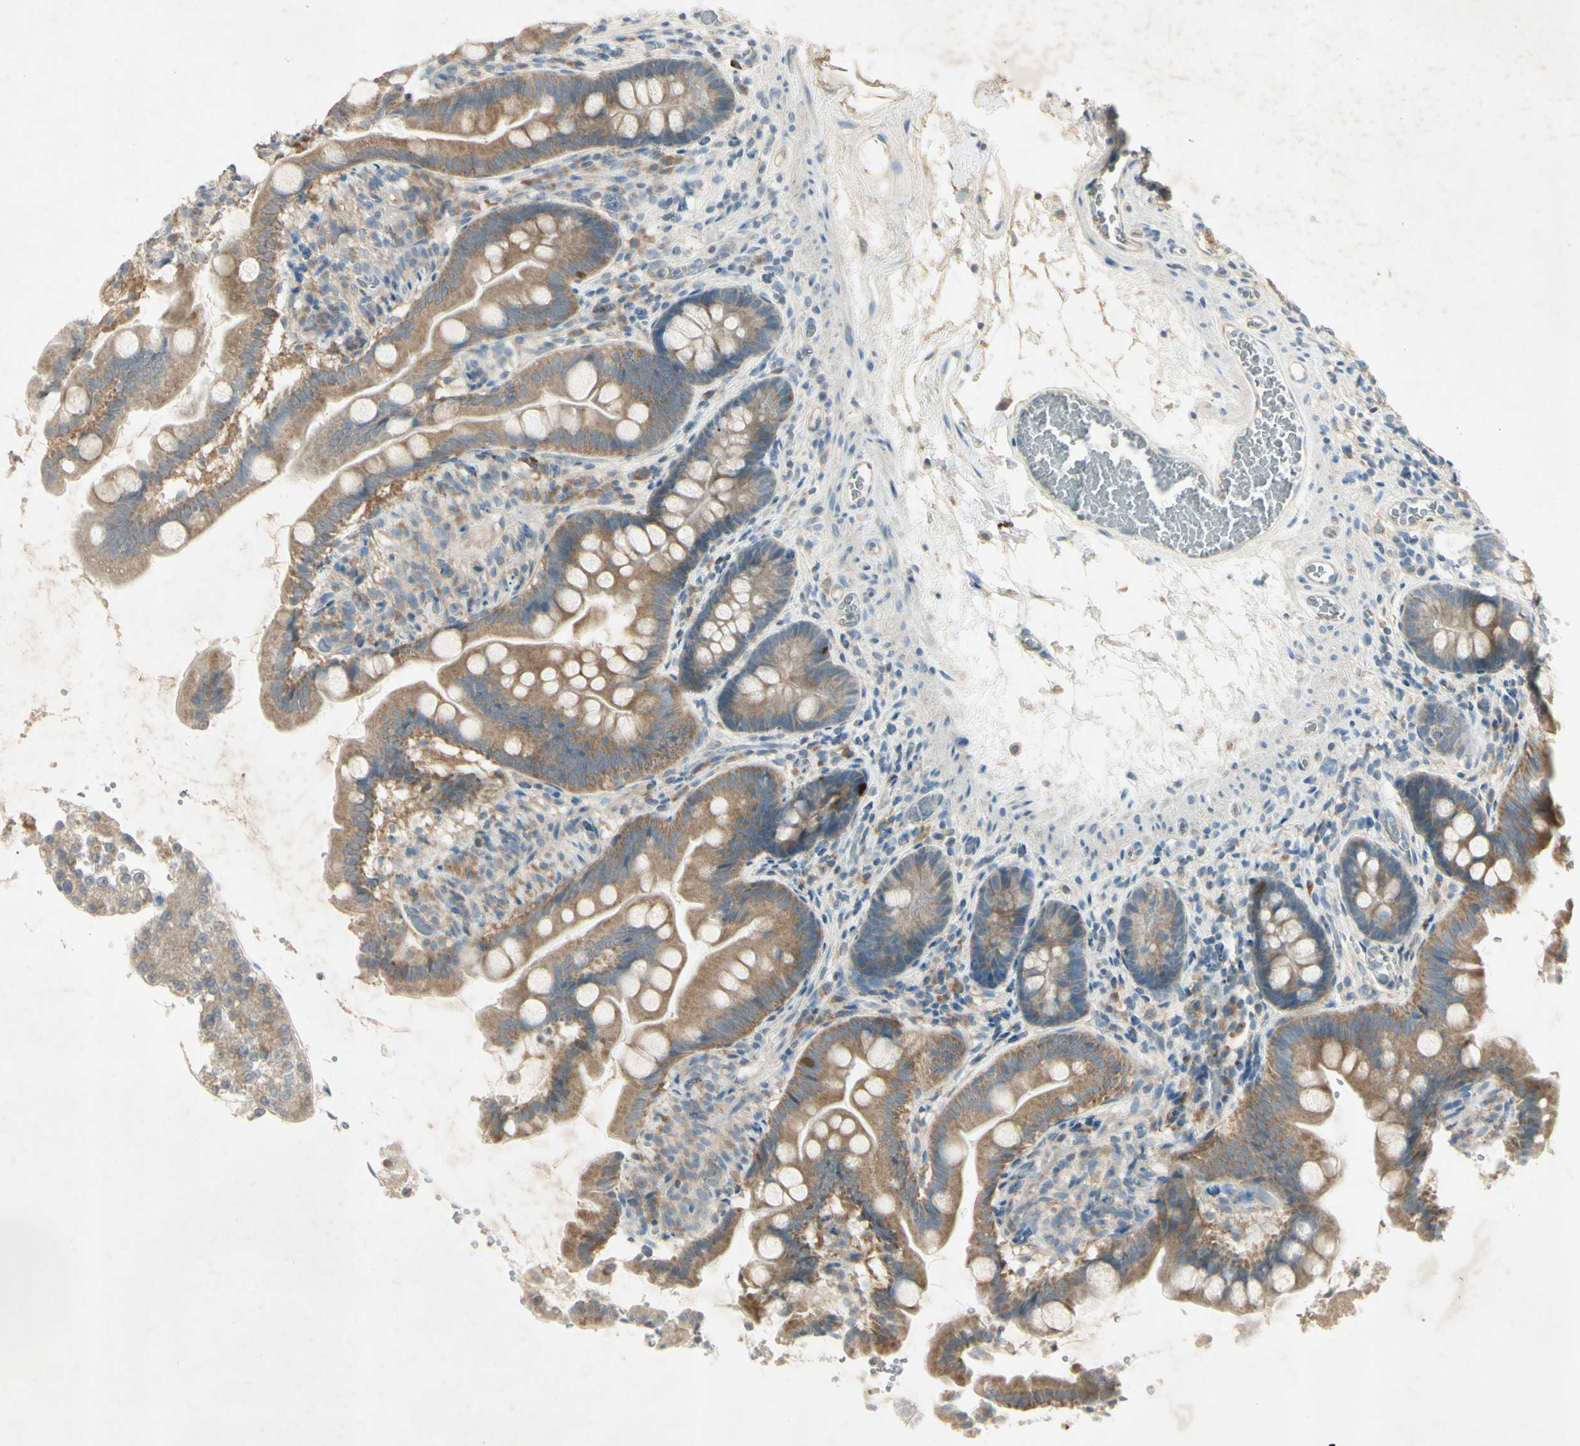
{"staining": {"intensity": "moderate", "quantity": ">75%", "location": "cytoplasmic/membranous"}, "tissue": "small intestine", "cell_type": "Glandular cells", "image_type": "normal", "snomed": [{"axis": "morphology", "description": "Normal tissue, NOS"}, {"axis": "topography", "description": "Small intestine"}], "caption": "DAB (3,3'-diaminobenzidine) immunohistochemical staining of benign small intestine reveals moderate cytoplasmic/membranous protein staining in approximately >75% of glandular cells.", "gene": "AATK", "patient": {"sex": "female", "age": 56}}